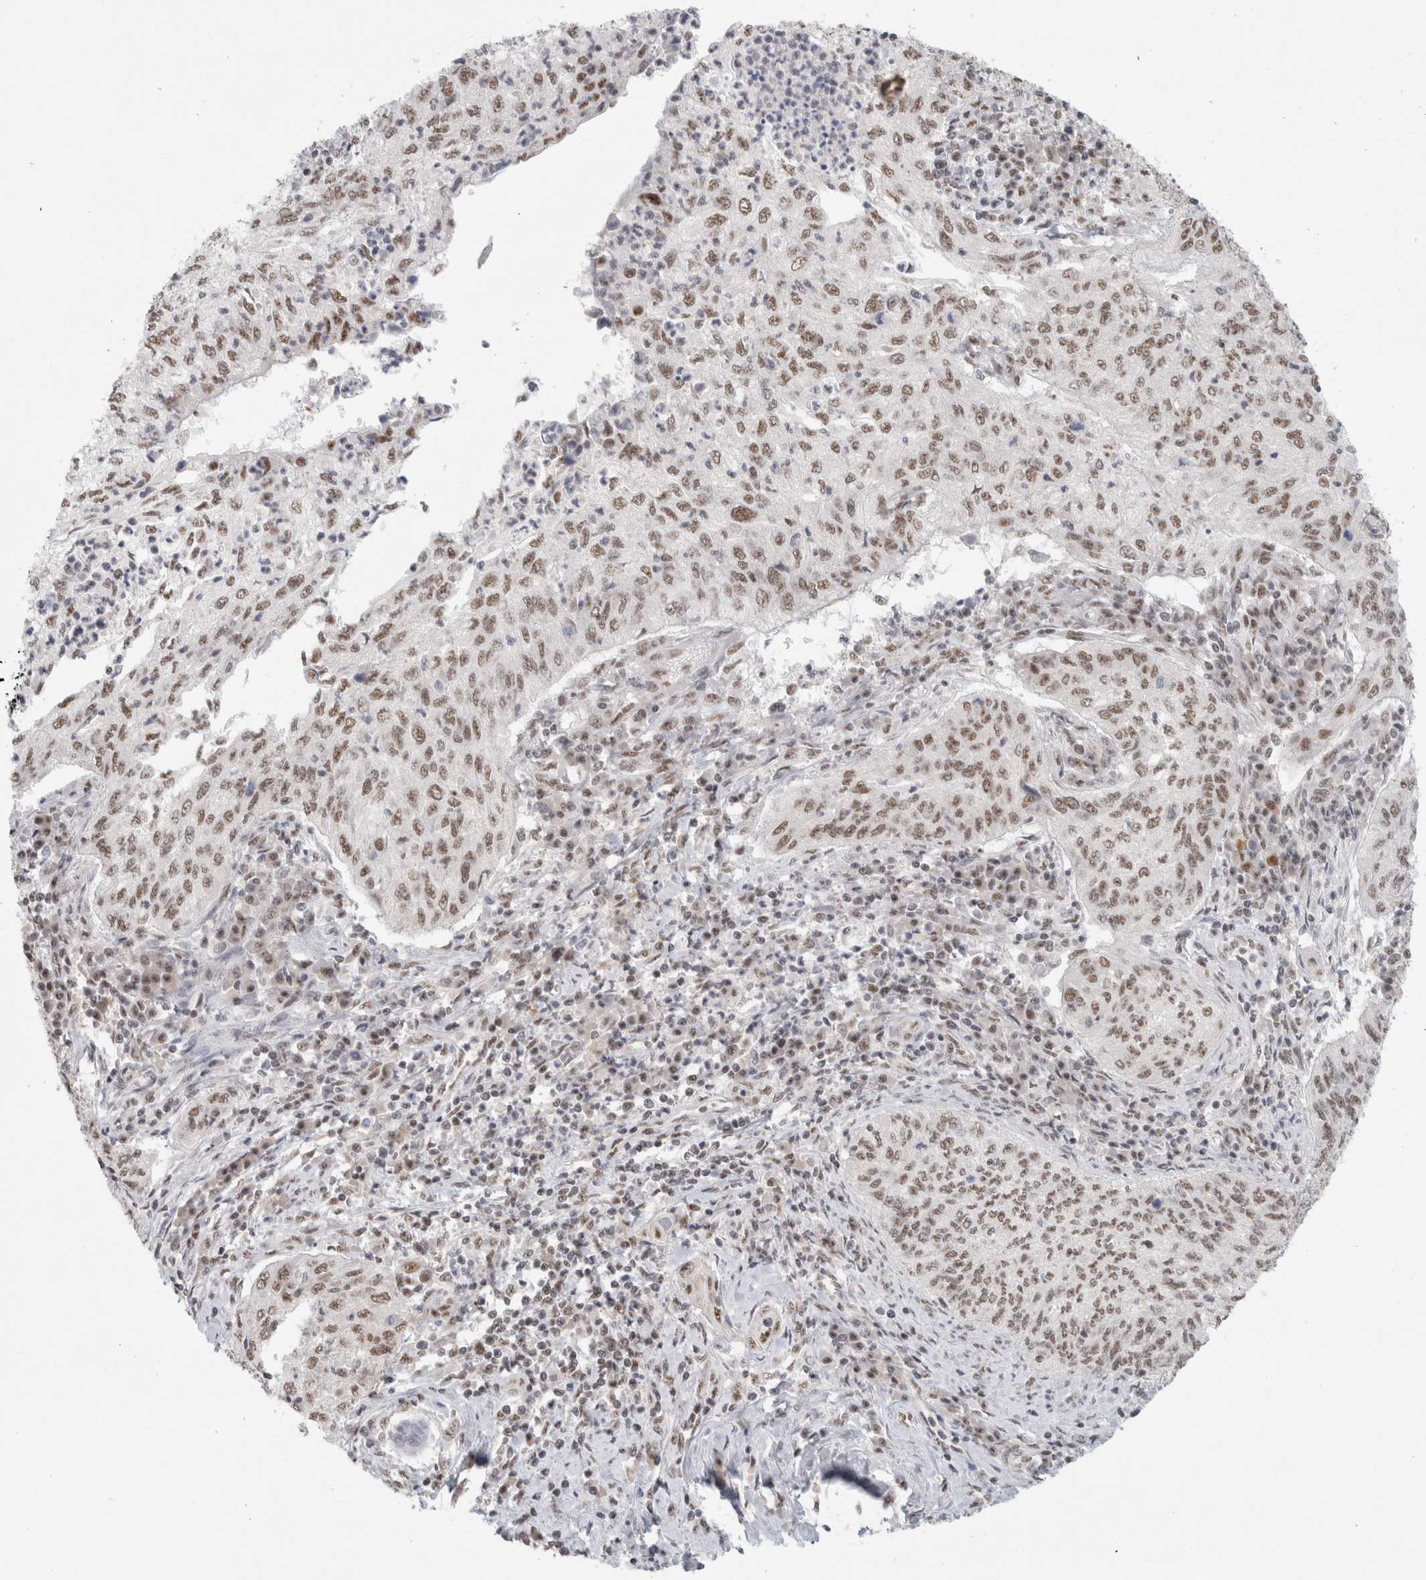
{"staining": {"intensity": "moderate", "quantity": ">75%", "location": "nuclear"}, "tissue": "cervical cancer", "cell_type": "Tumor cells", "image_type": "cancer", "snomed": [{"axis": "morphology", "description": "Squamous cell carcinoma, NOS"}, {"axis": "topography", "description": "Cervix"}], "caption": "About >75% of tumor cells in cervical squamous cell carcinoma exhibit moderate nuclear protein expression as visualized by brown immunohistochemical staining.", "gene": "TRMT12", "patient": {"sex": "female", "age": 30}}